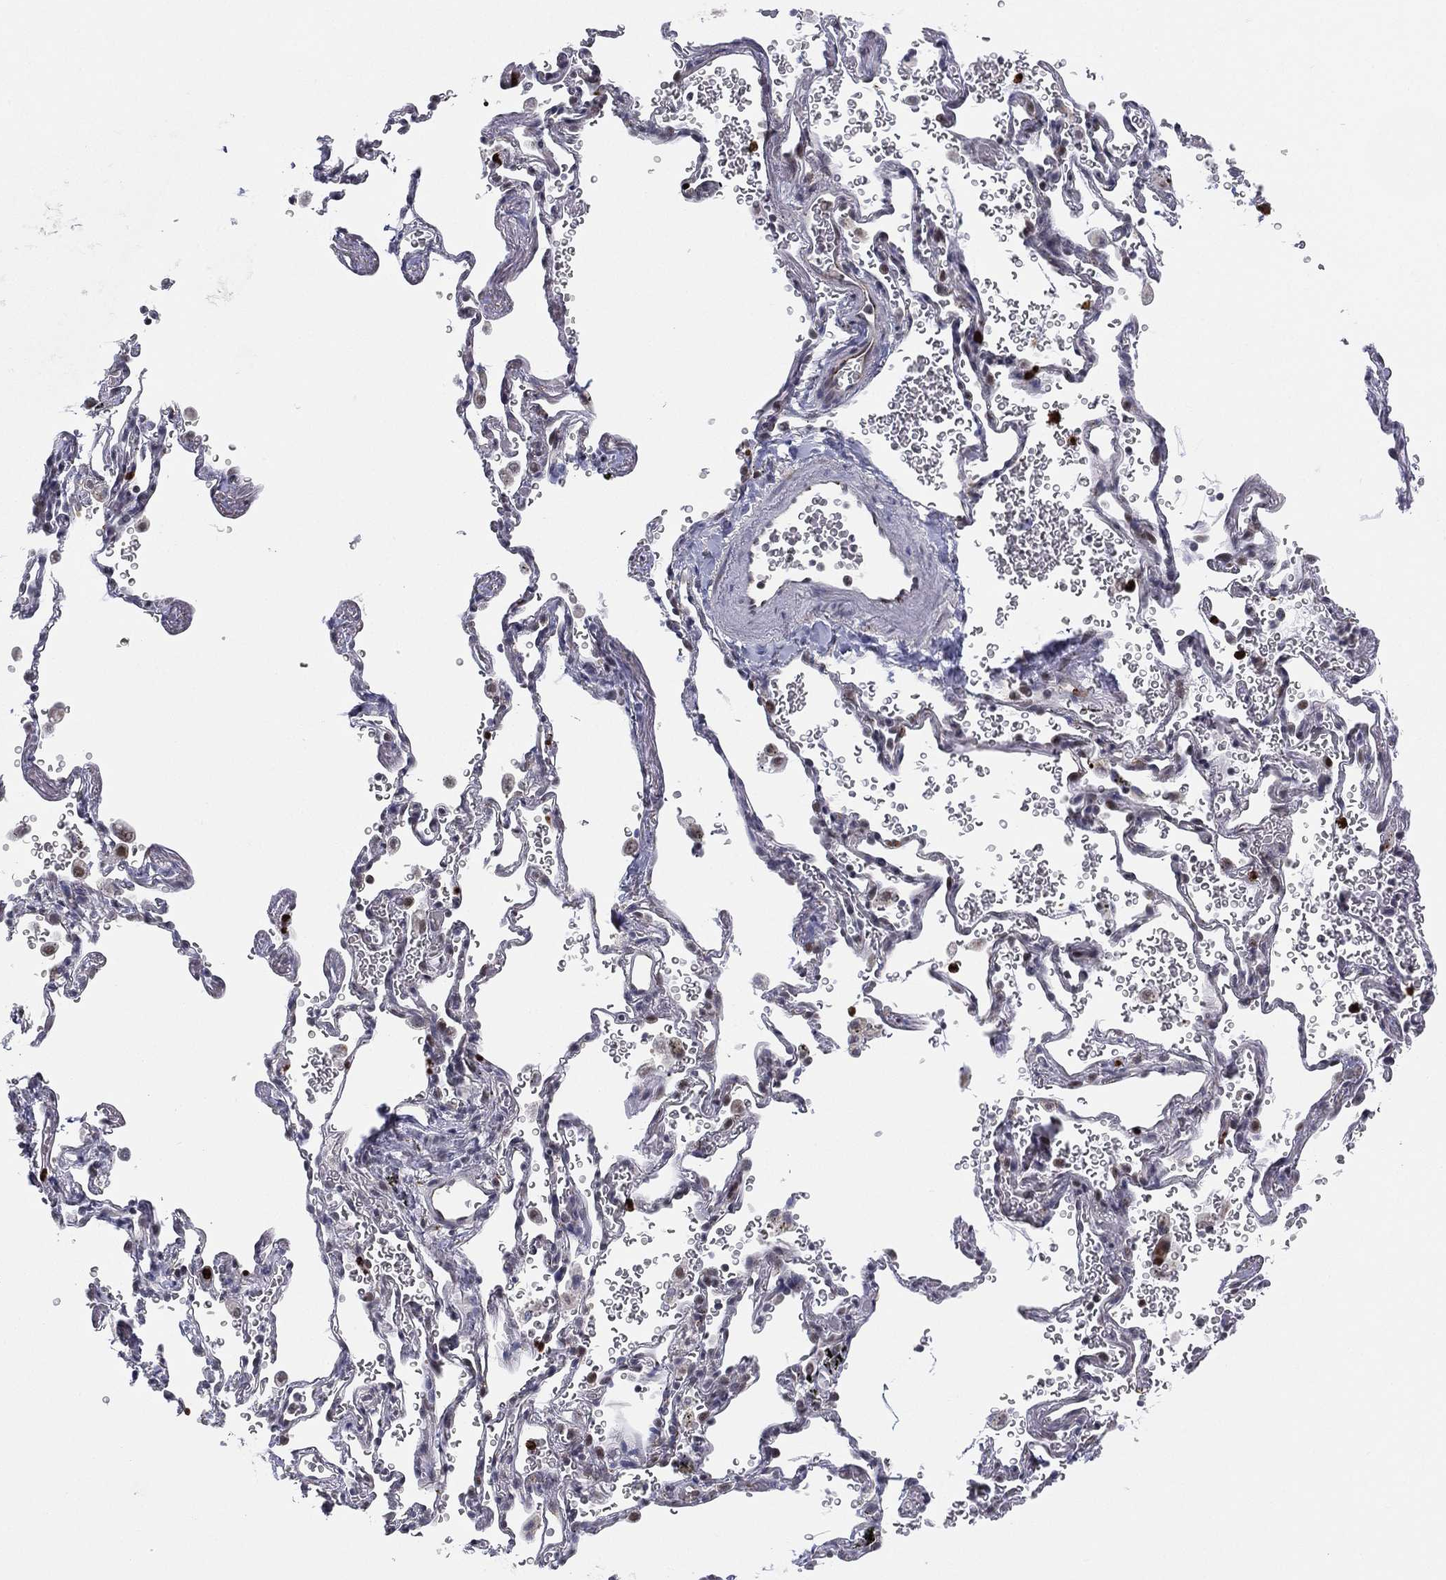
{"staining": {"intensity": "negative", "quantity": "none", "location": "none"}, "tissue": "soft tissue", "cell_type": "Fibroblasts", "image_type": "normal", "snomed": [{"axis": "morphology", "description": "Normal tissue, NOS"}, {"axis": "morphology", "description": "Adenocarcinoma, NOS"}, {"axis": "topography", "description": "Cartilage tissue"}, {"axis": "topography", "description": "Lung"}], "caption": "Micrograph shows no significant protein expression in fibroblasts of unremarkable soft tissue.", "gene": "CD177", "patient": {"sex": "male", "age": 59}}